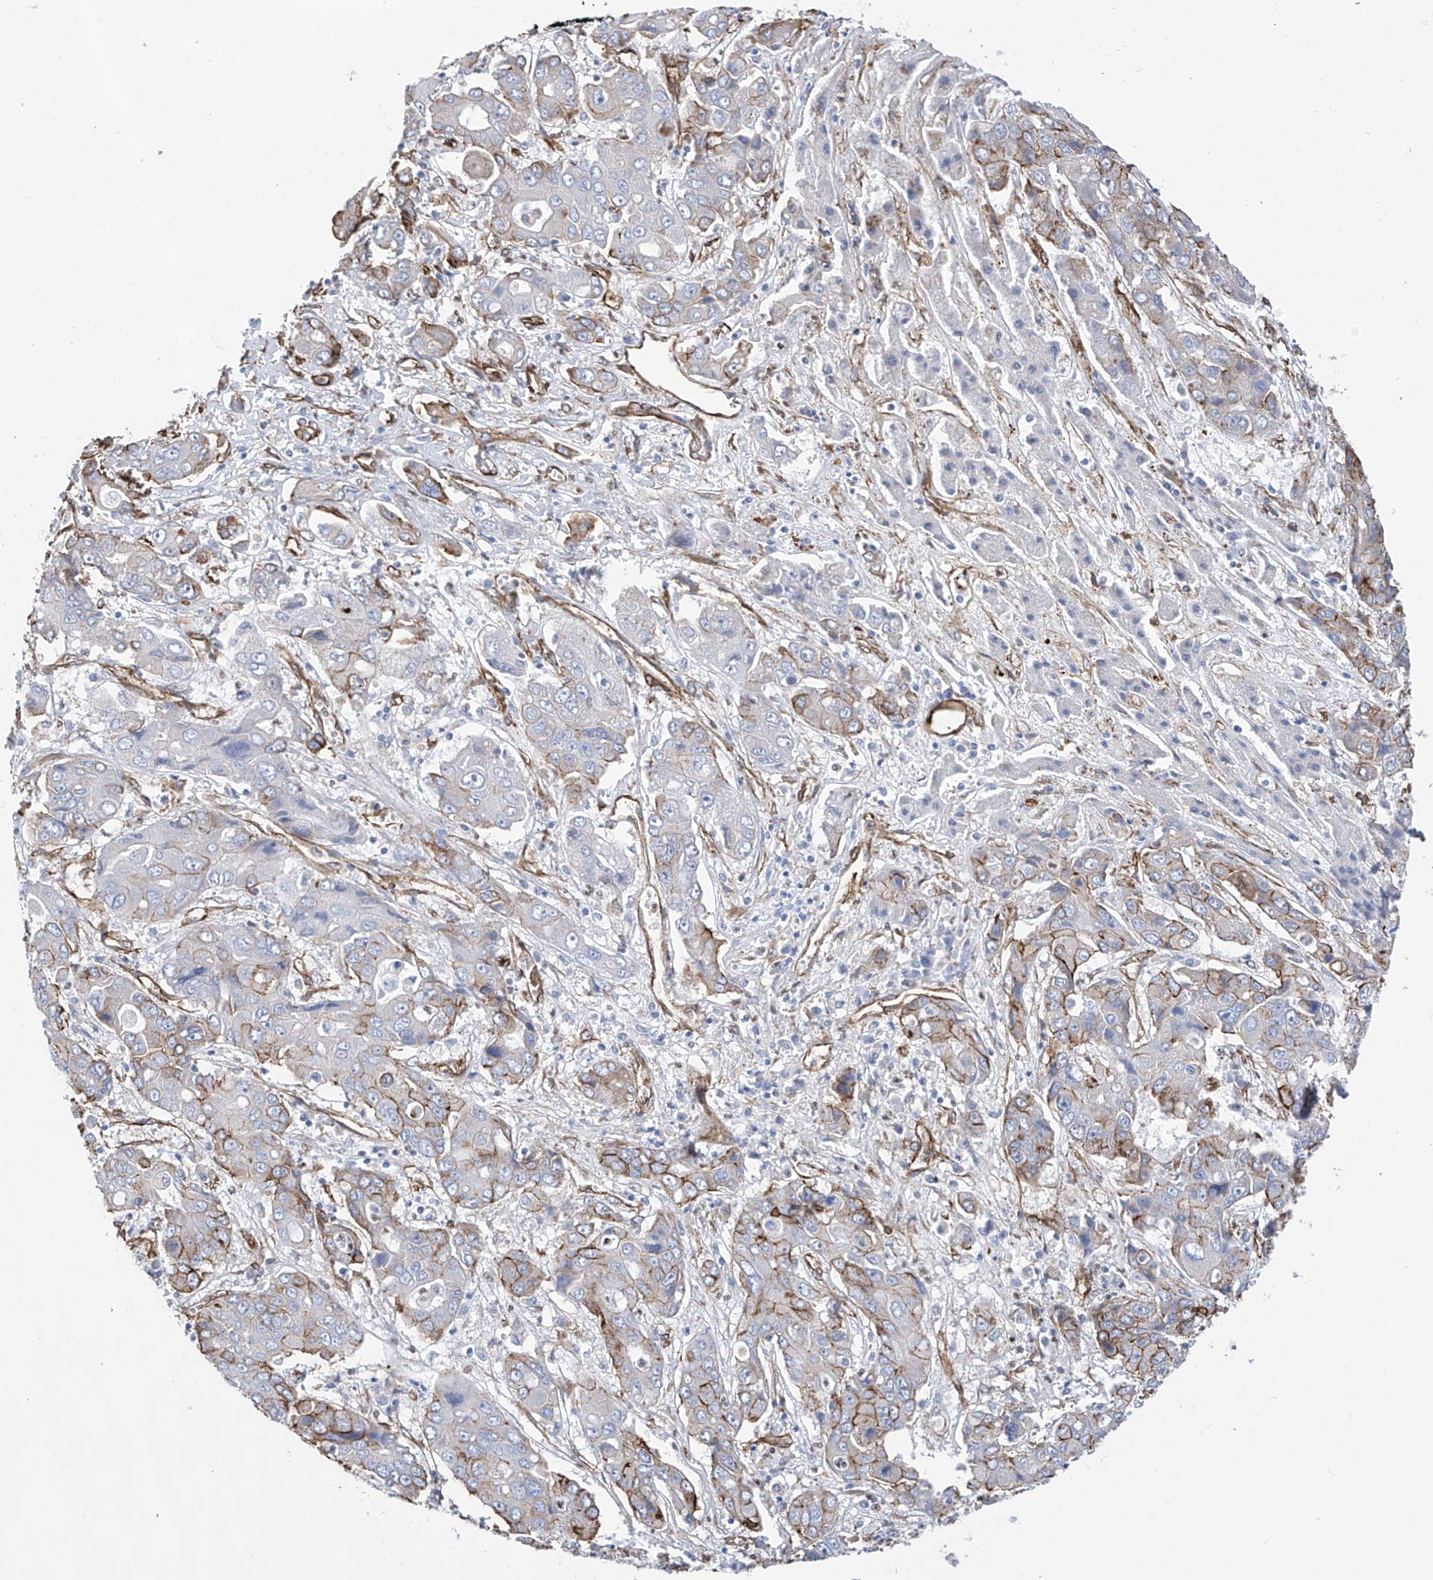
{"staining": {"intensity": "moderate", "quantity": "<25%", "location": "cytoplasmic/membranous"}, "tissue": "liver cancer", "cell_type": "Tumor cells", "image_type": "cancer", "snomed": [{"axis": "morphology", "description": "Cholangiocarcinoma"}, {"axis": "topography", "description": "Liver"}], "caption": "Tumor cells display low levels of moderate cytoplasmic/membranous positivity in approximately <25% of cells in liver cholangiocarcinoma.", "gene": "UBTD1", "patient": {"sex": "male", "age": 67}}